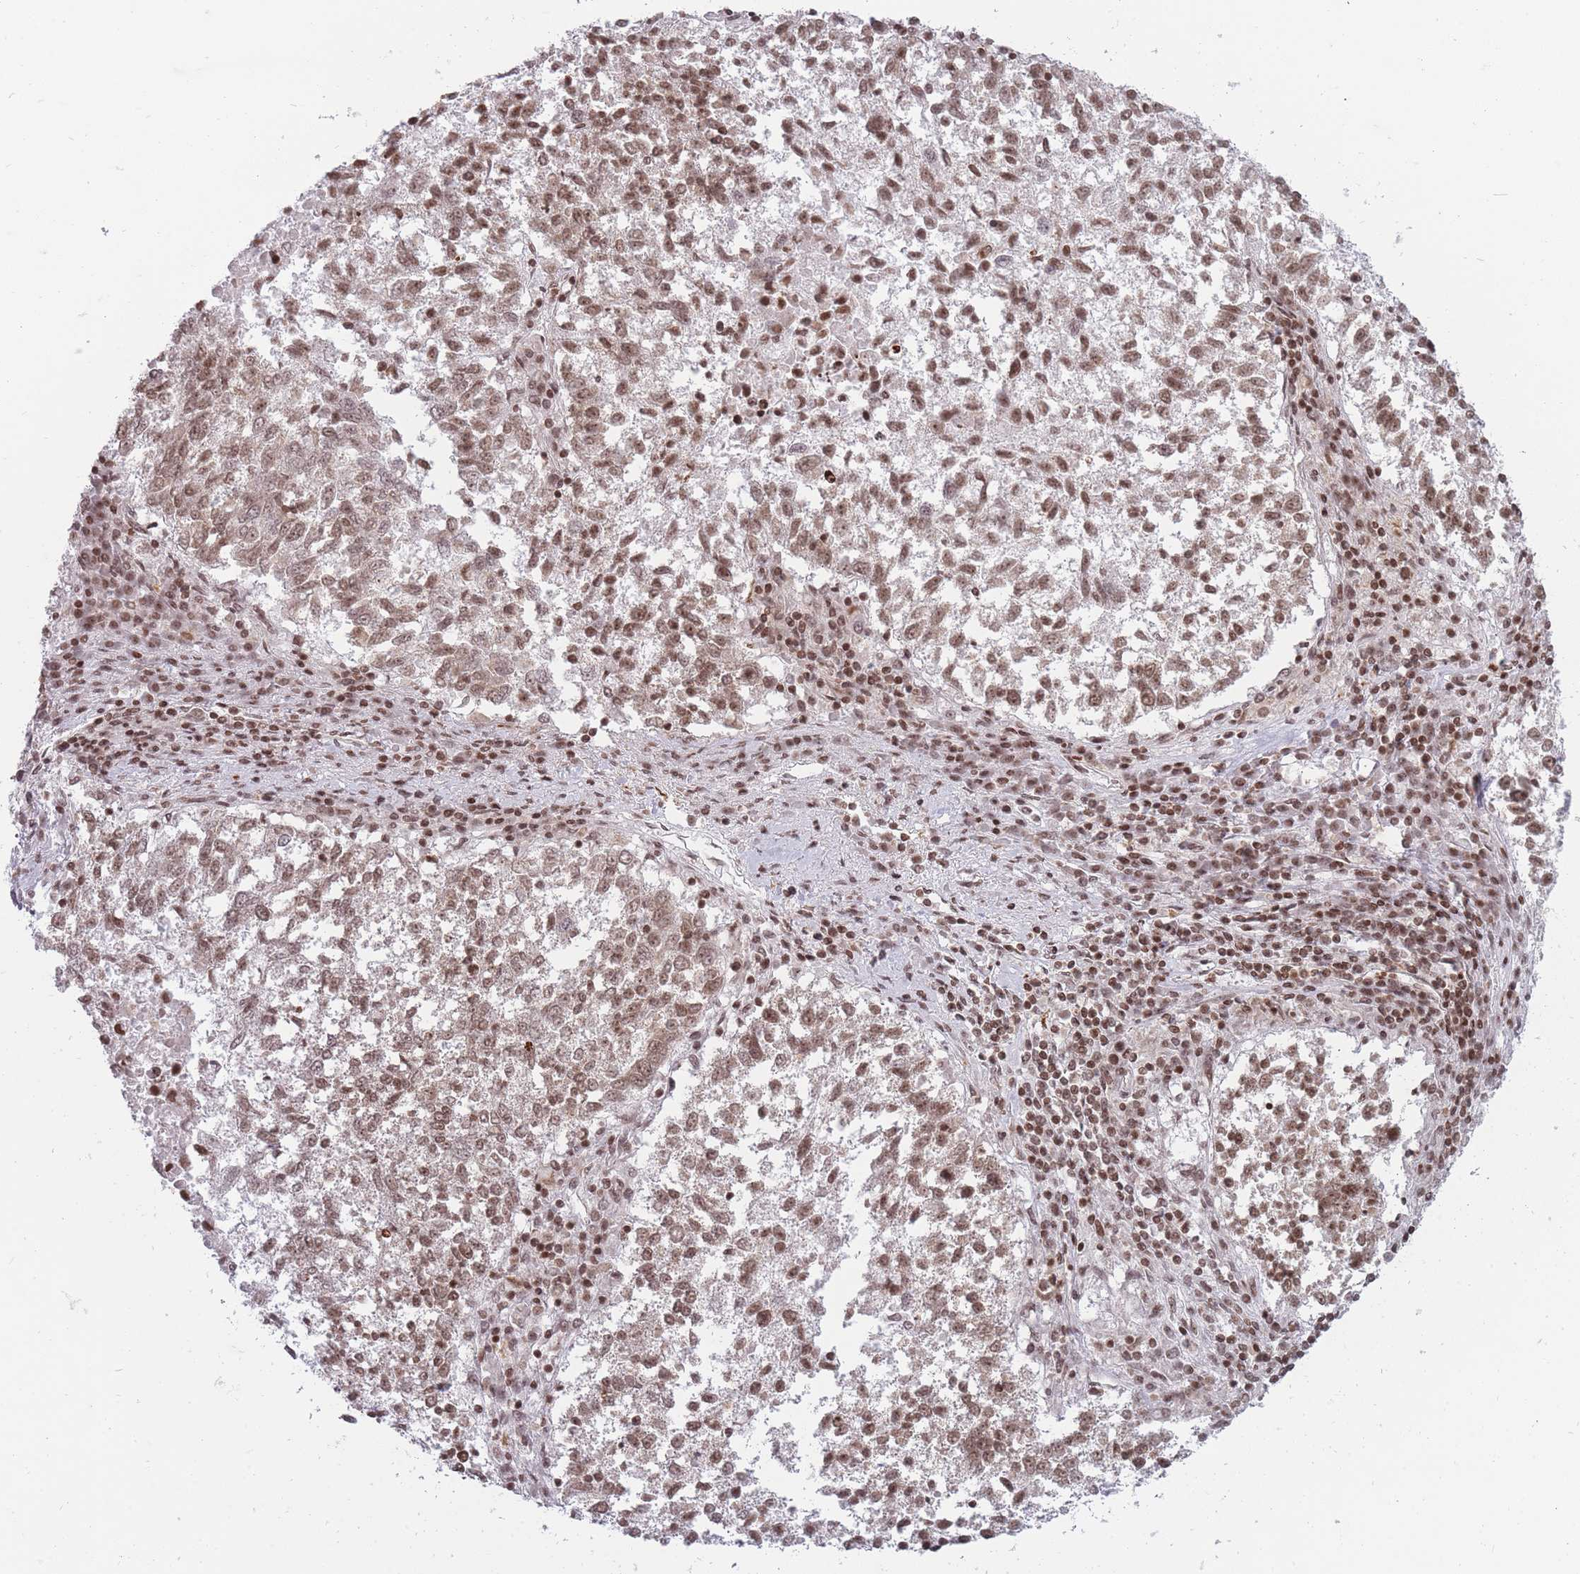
{"staining": {"intensity": "moderate", "quantity": ">75%", "location": "nuclear"}, "tissue": "lung cancer", "cell_type": "Tumor cells", "image_type": "cancer", "snomed": [{"axis": "morphology", "description": "Squamous cell carcinoma, NOS"}, {"axis": "topography", "description": "Lung"}], "caption": "An image showing moderate nuclear expression in about >75% of tumor cells in lung cancer, as visualized by brown immunohistochemical staining.", "gene": "TMC6", "patient": {"sex": "male", "age": 73}}